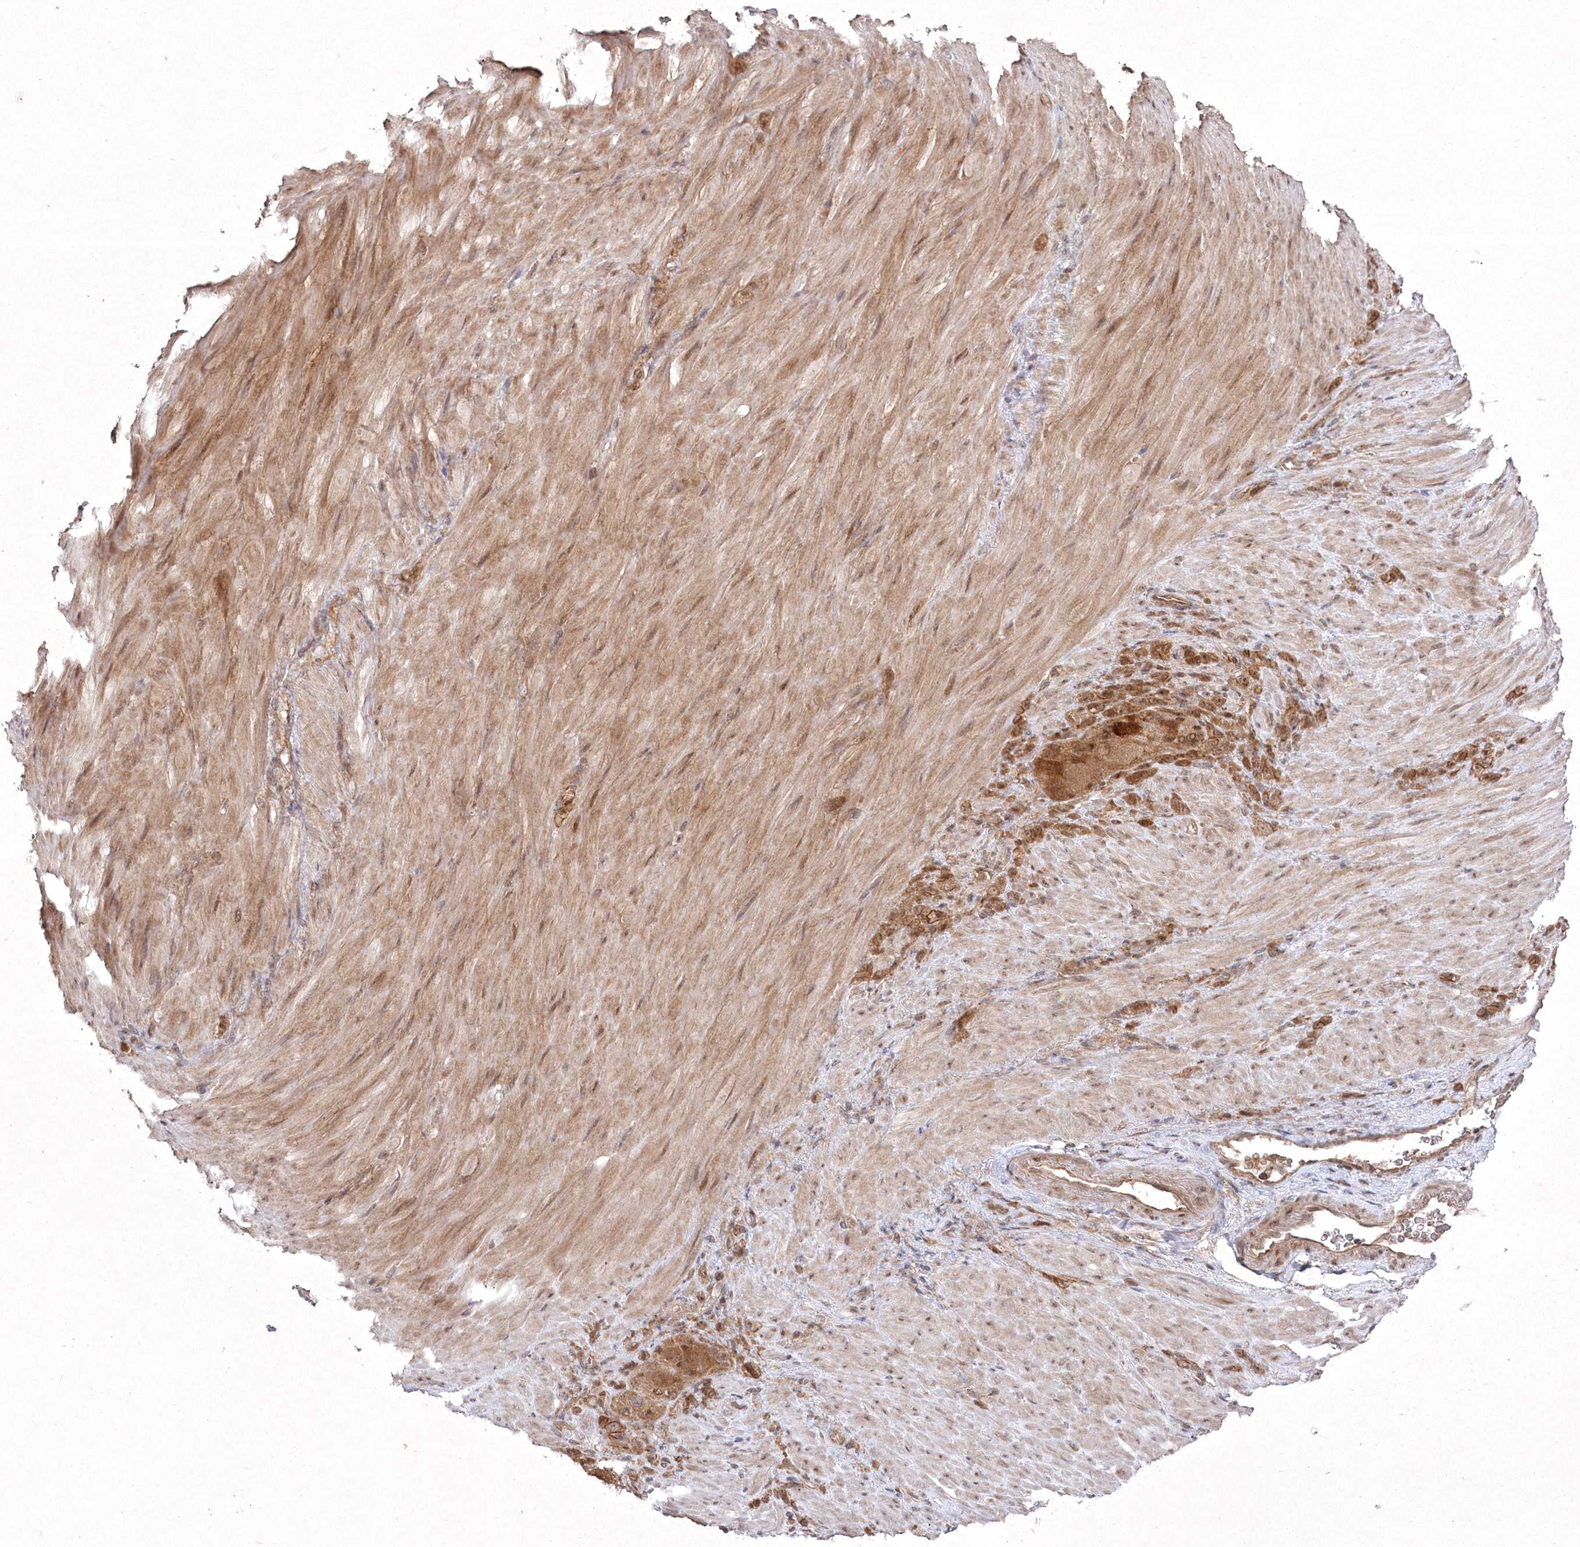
{"staining": {"intensity": "moderate", "quantity": ">75%", "location": "cytoplasmic/membranous"}, "tissue": "stomach cancer", "cell_type": "Tumor cells", "image_type": "cancer", "snomed": [{"axis": "morphology", "description": "Normal tissue, NOS"}, {"axis": "morphology", "description": "Adenocarcinoma, NOS"}, {"axis": "topography", "description": "Stomach"}], "caption": "This image shows immunohistochemistry staining of stomach adenocarcinoma, with medium moderate cytoplasmic/membranous positivity in approximately >75% of tumor cells.", "gene": "FBXL17", "patient": {"sex": "male", "age": 82}}